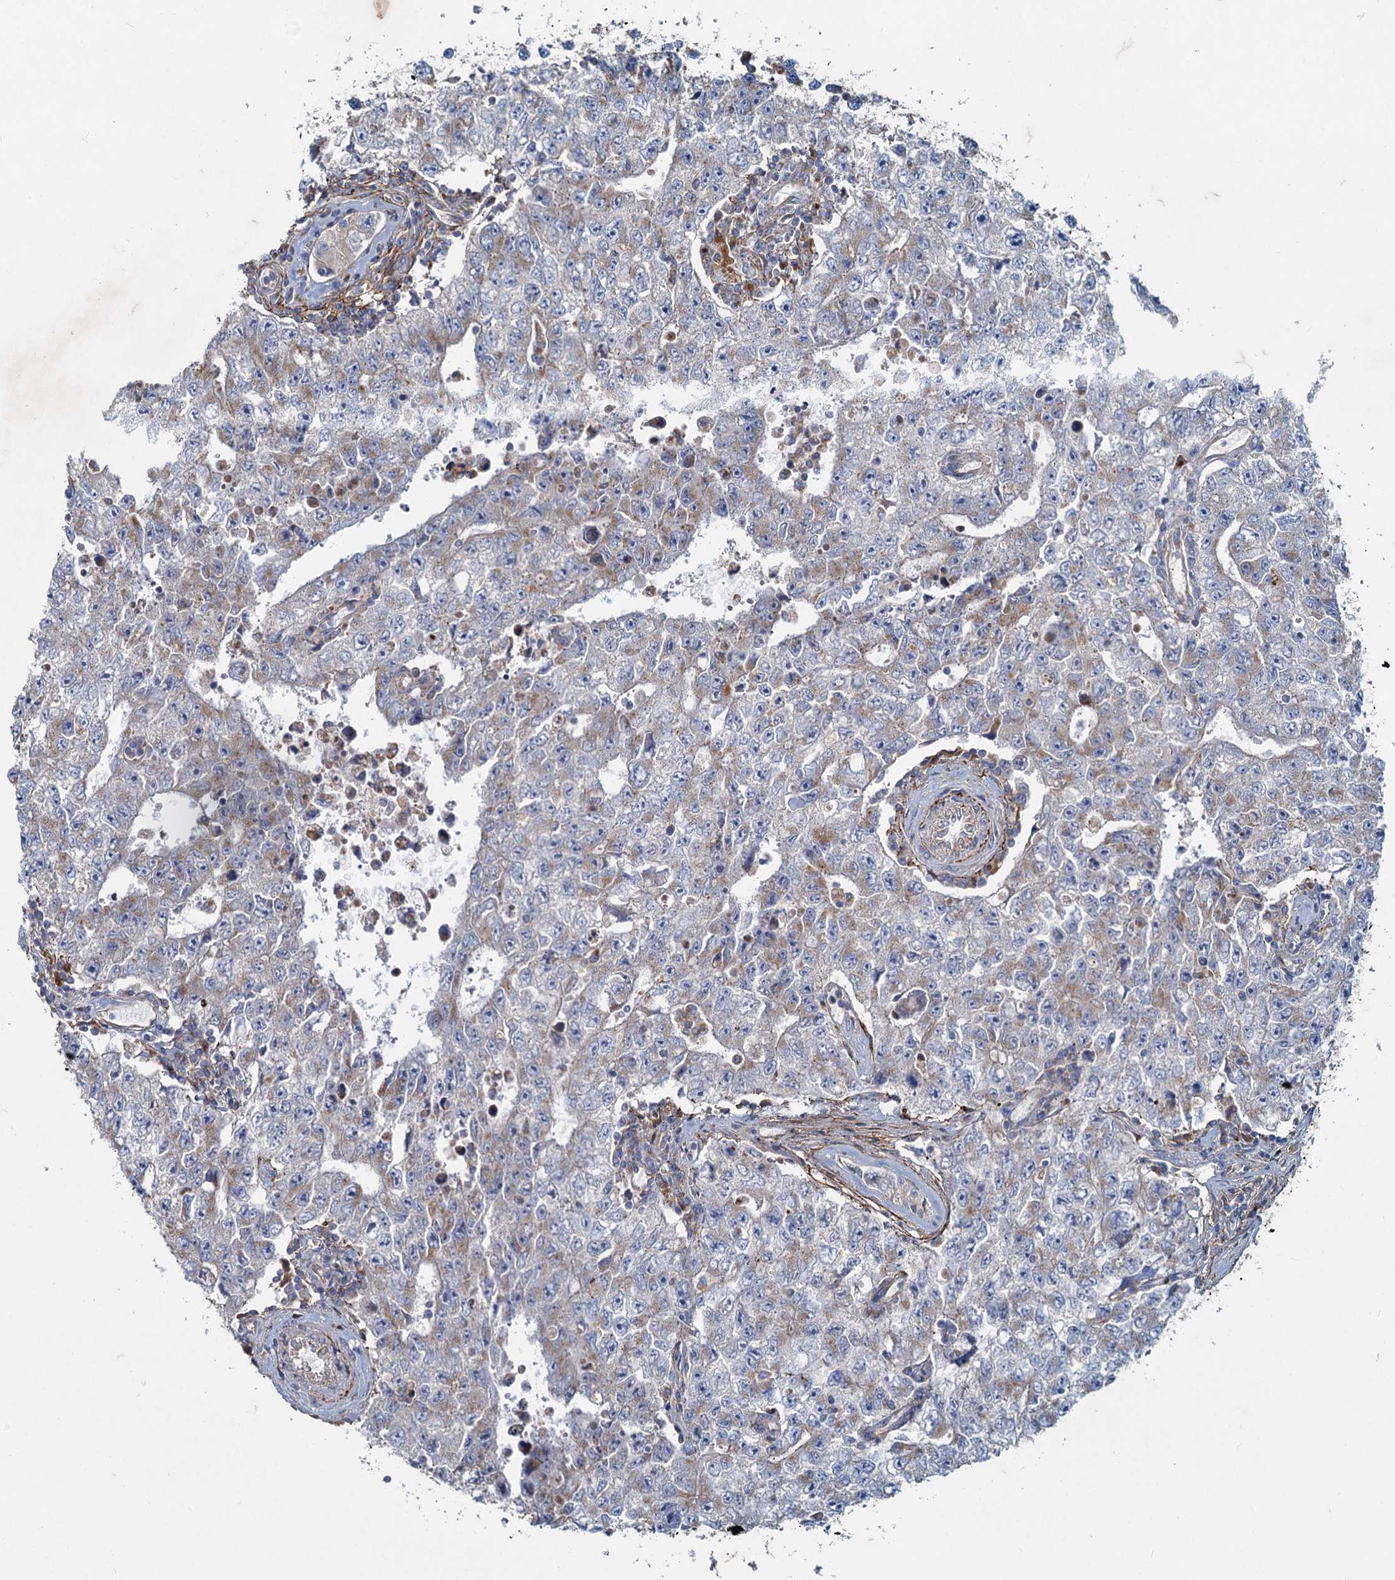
{"staining": {"intensity": "weak", "quantity": "25%-75%", "location": "cytoplasmic/membranous"}, "tissue": "testis cancer", "cell_type": "Tumor cells", "image_type": "cancer", "snomed": [{"axis": "morphology", "description": "Carcinoma, Embryonal, NOS"}, {"axis": "topography", "description": "Testis"}], "caption": "Immunohistochemistry of human testis cancer demonstrates low levels of weak cytoplasmic/membranous positivity in approximately 25%-75% of tumor cells. The staining was performed using DAB, with brown indicating positive protein expression. Nuclei are stained blue with hematoxylin.", "gene": "ADCY2", "patient": {"sex": "male", "age": 17}}